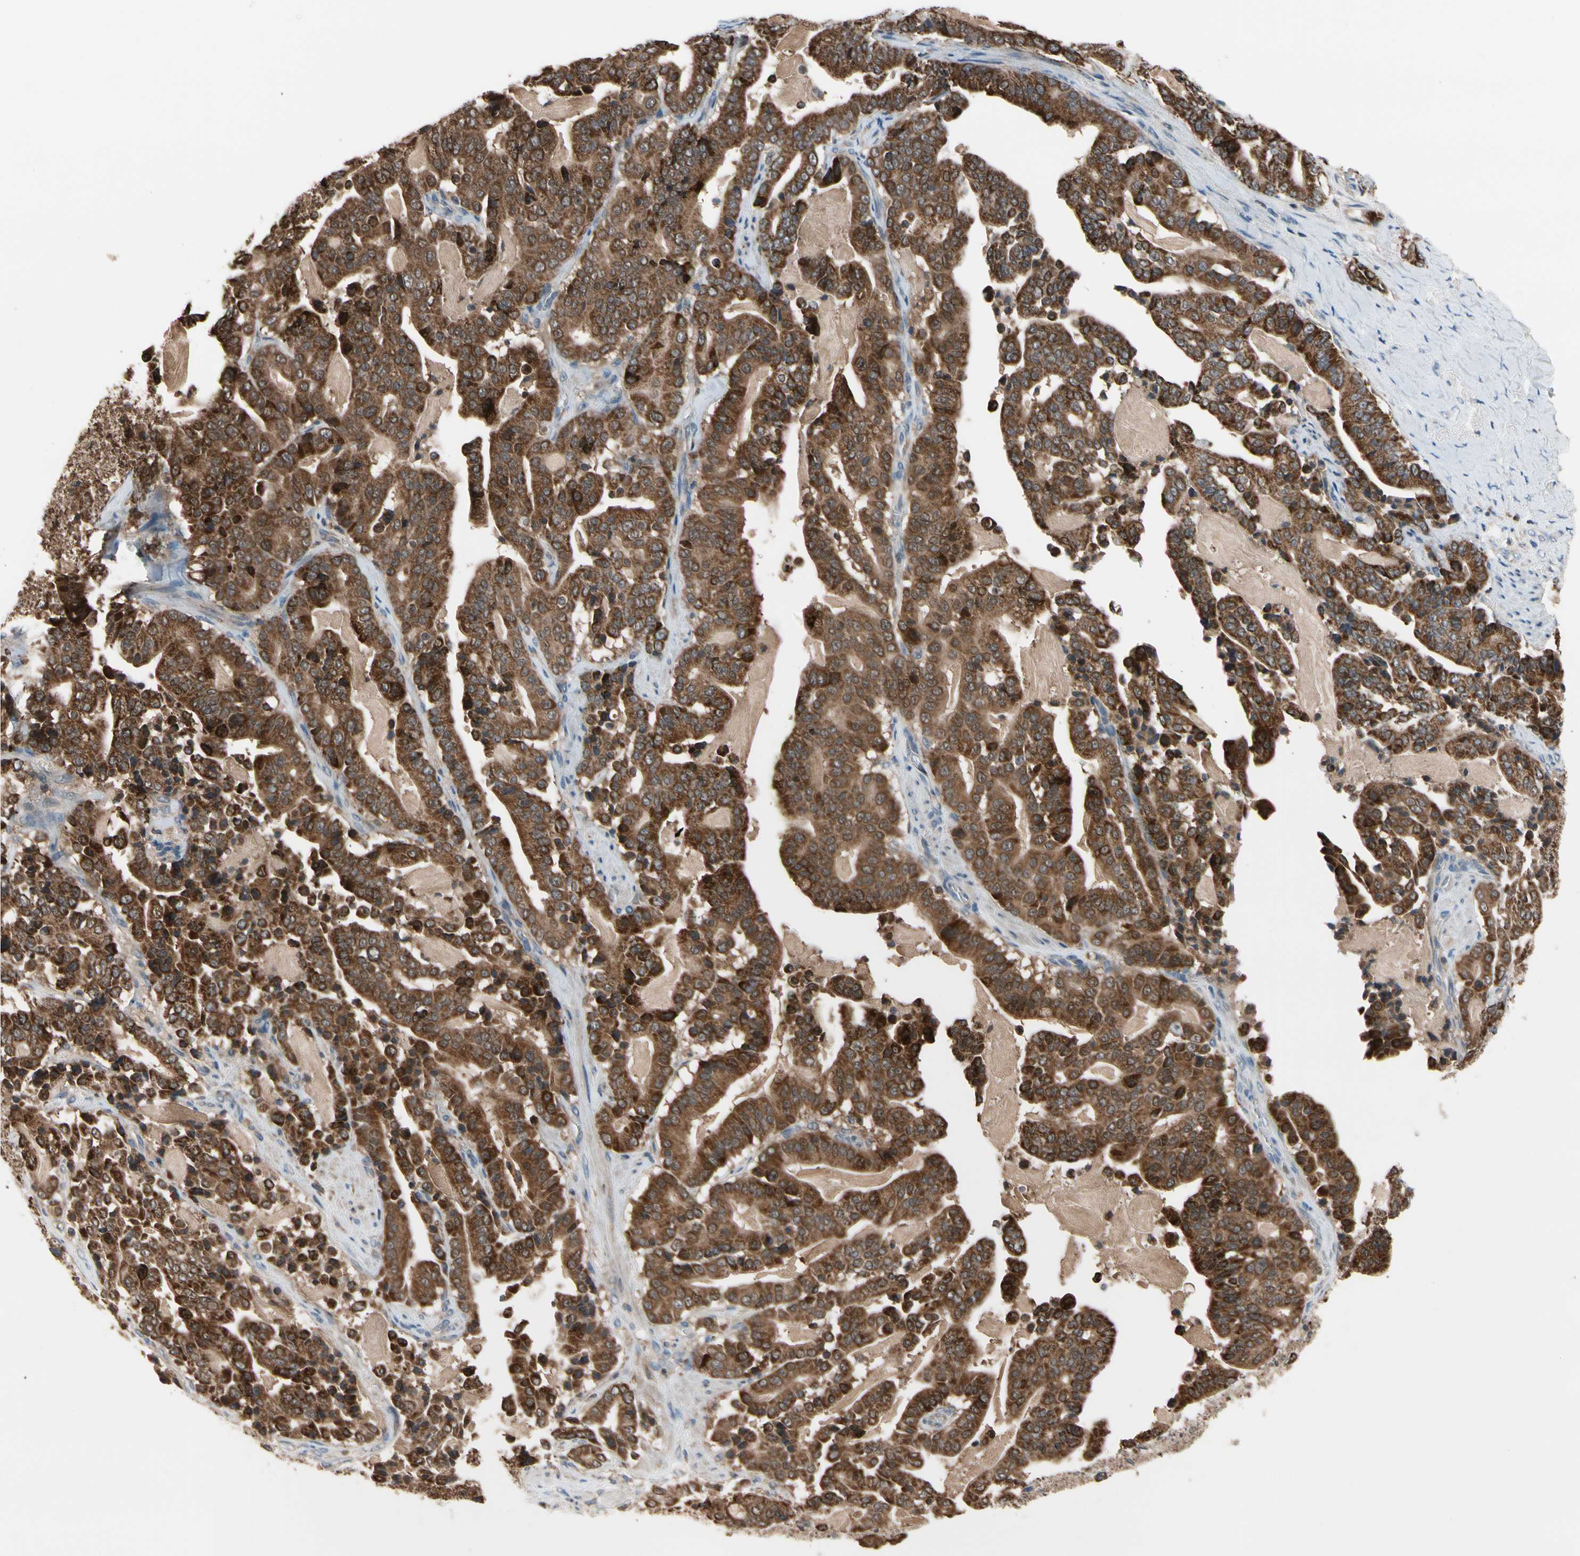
{"staining": {"intensity": "strong", "quantity": ">75%", "location": "cytoplasmic/membranous"}, "tissue": "pancreatic cancer", "cell_type": "Tumor cells", "image_type": "cancer", "snomed": [{"axis": "morphology", "description": "Adenocarcinoma, NOS"}, {"axis": "topography", "description": "Pancreas"}], "caption": "DAB immunohistochemical staining of pancreatic cancer (adenocarcinoma) displays strong cytoplasmic/membranous protein expression in about >75% of tumor cells. Immunohistochemistry (ihc) stains the protein of interest in brown and the nuclei are stained blue.", "gene": "MTHFS", "patient": {"sex": "male", "age": 63}}